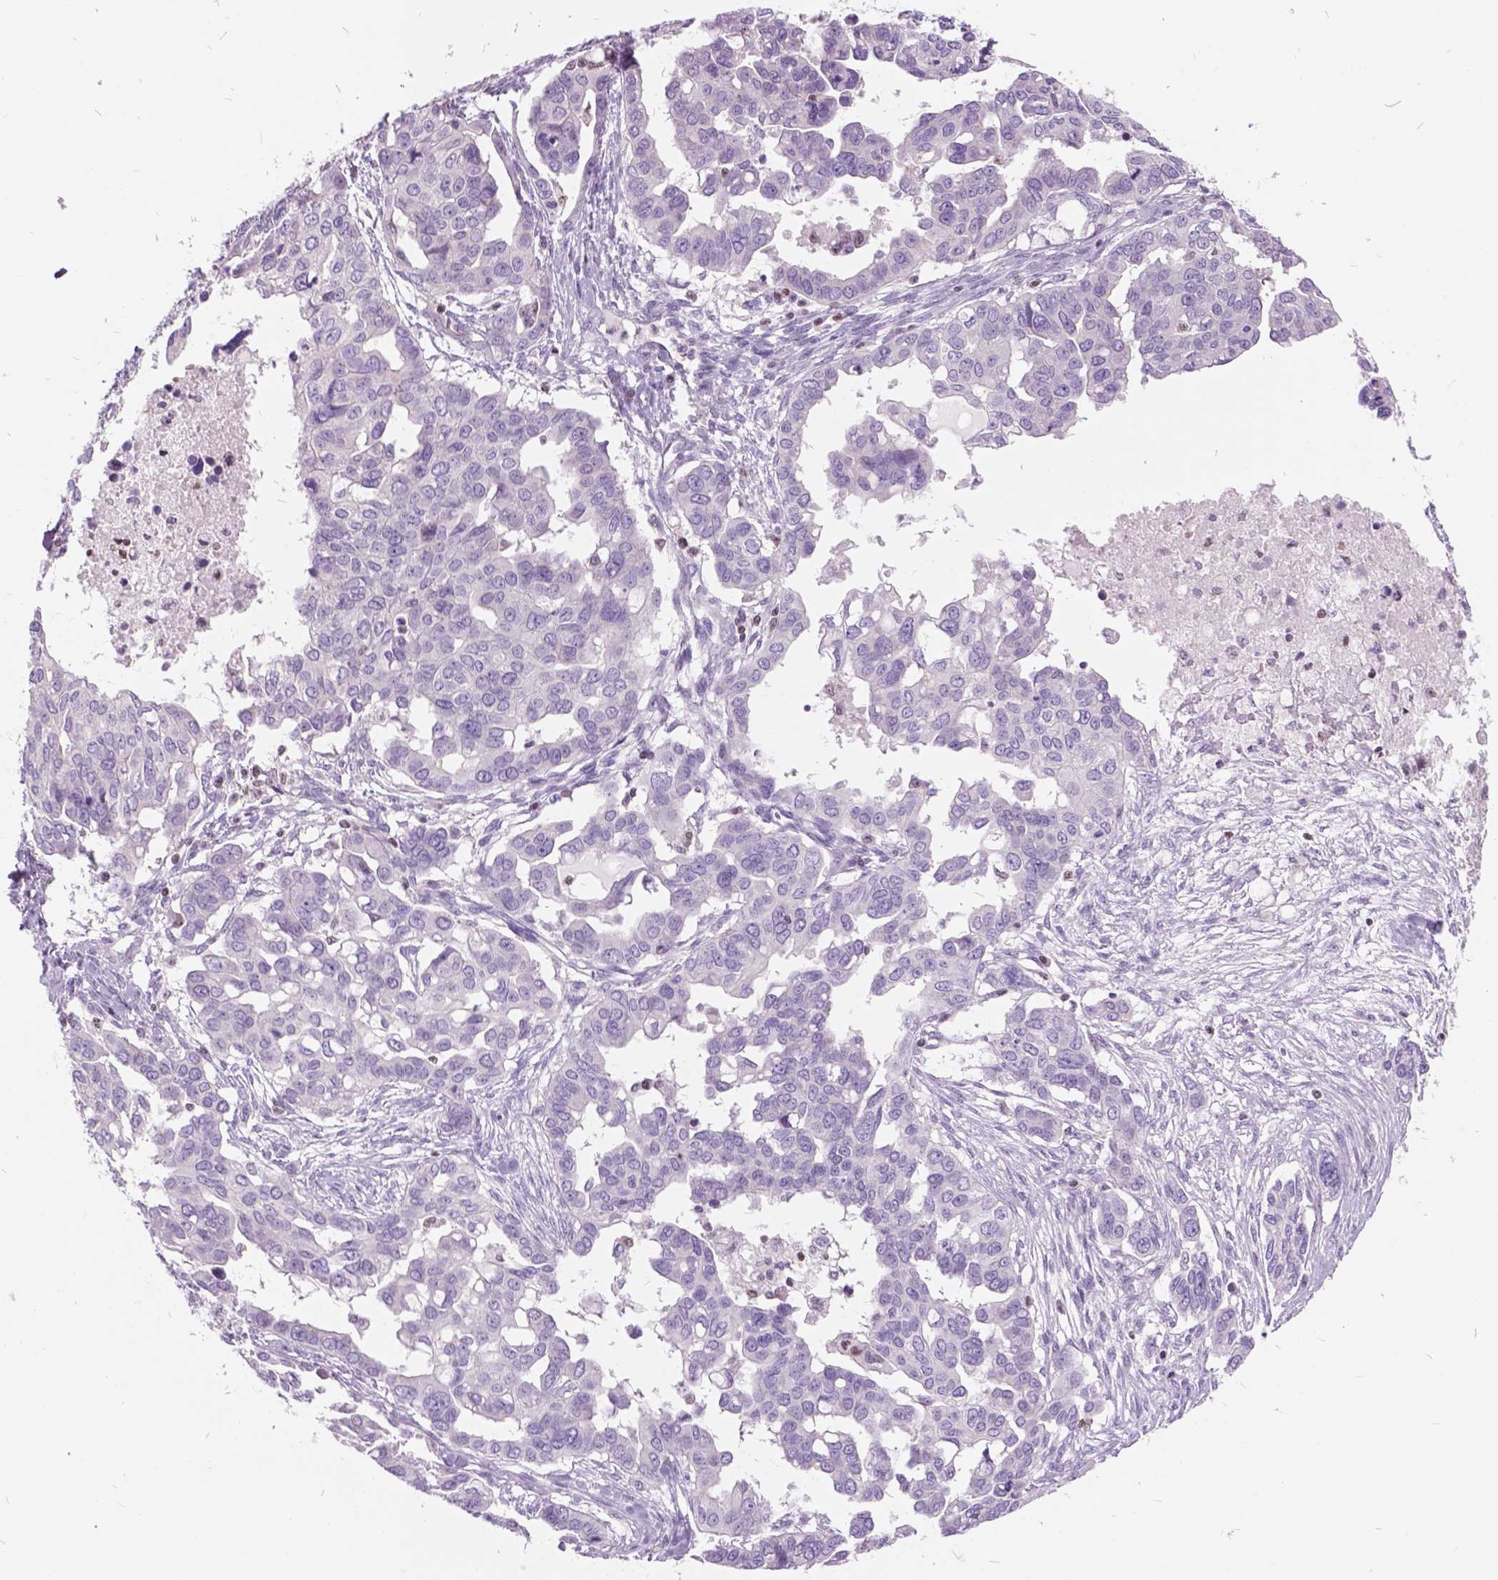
{"staining": {"intensity": "negative", "quantity": "none", "location": "none"}, "tissue": "ovarian cancer", "cell_type": "Tumor cells", "image_type": "cancer", "snomed": [{"axis": "morphology", "description": "Carcinoma, endometroid"}, {"axis": "topography", "description": "Ovary"}], "caption": "IHC histopathology image of human ovarian cancer stained for a protein (brown), which displays no positivity in tumor cells.", "gene": "SP140", "patient": {"sex": "female", "age": 78}}